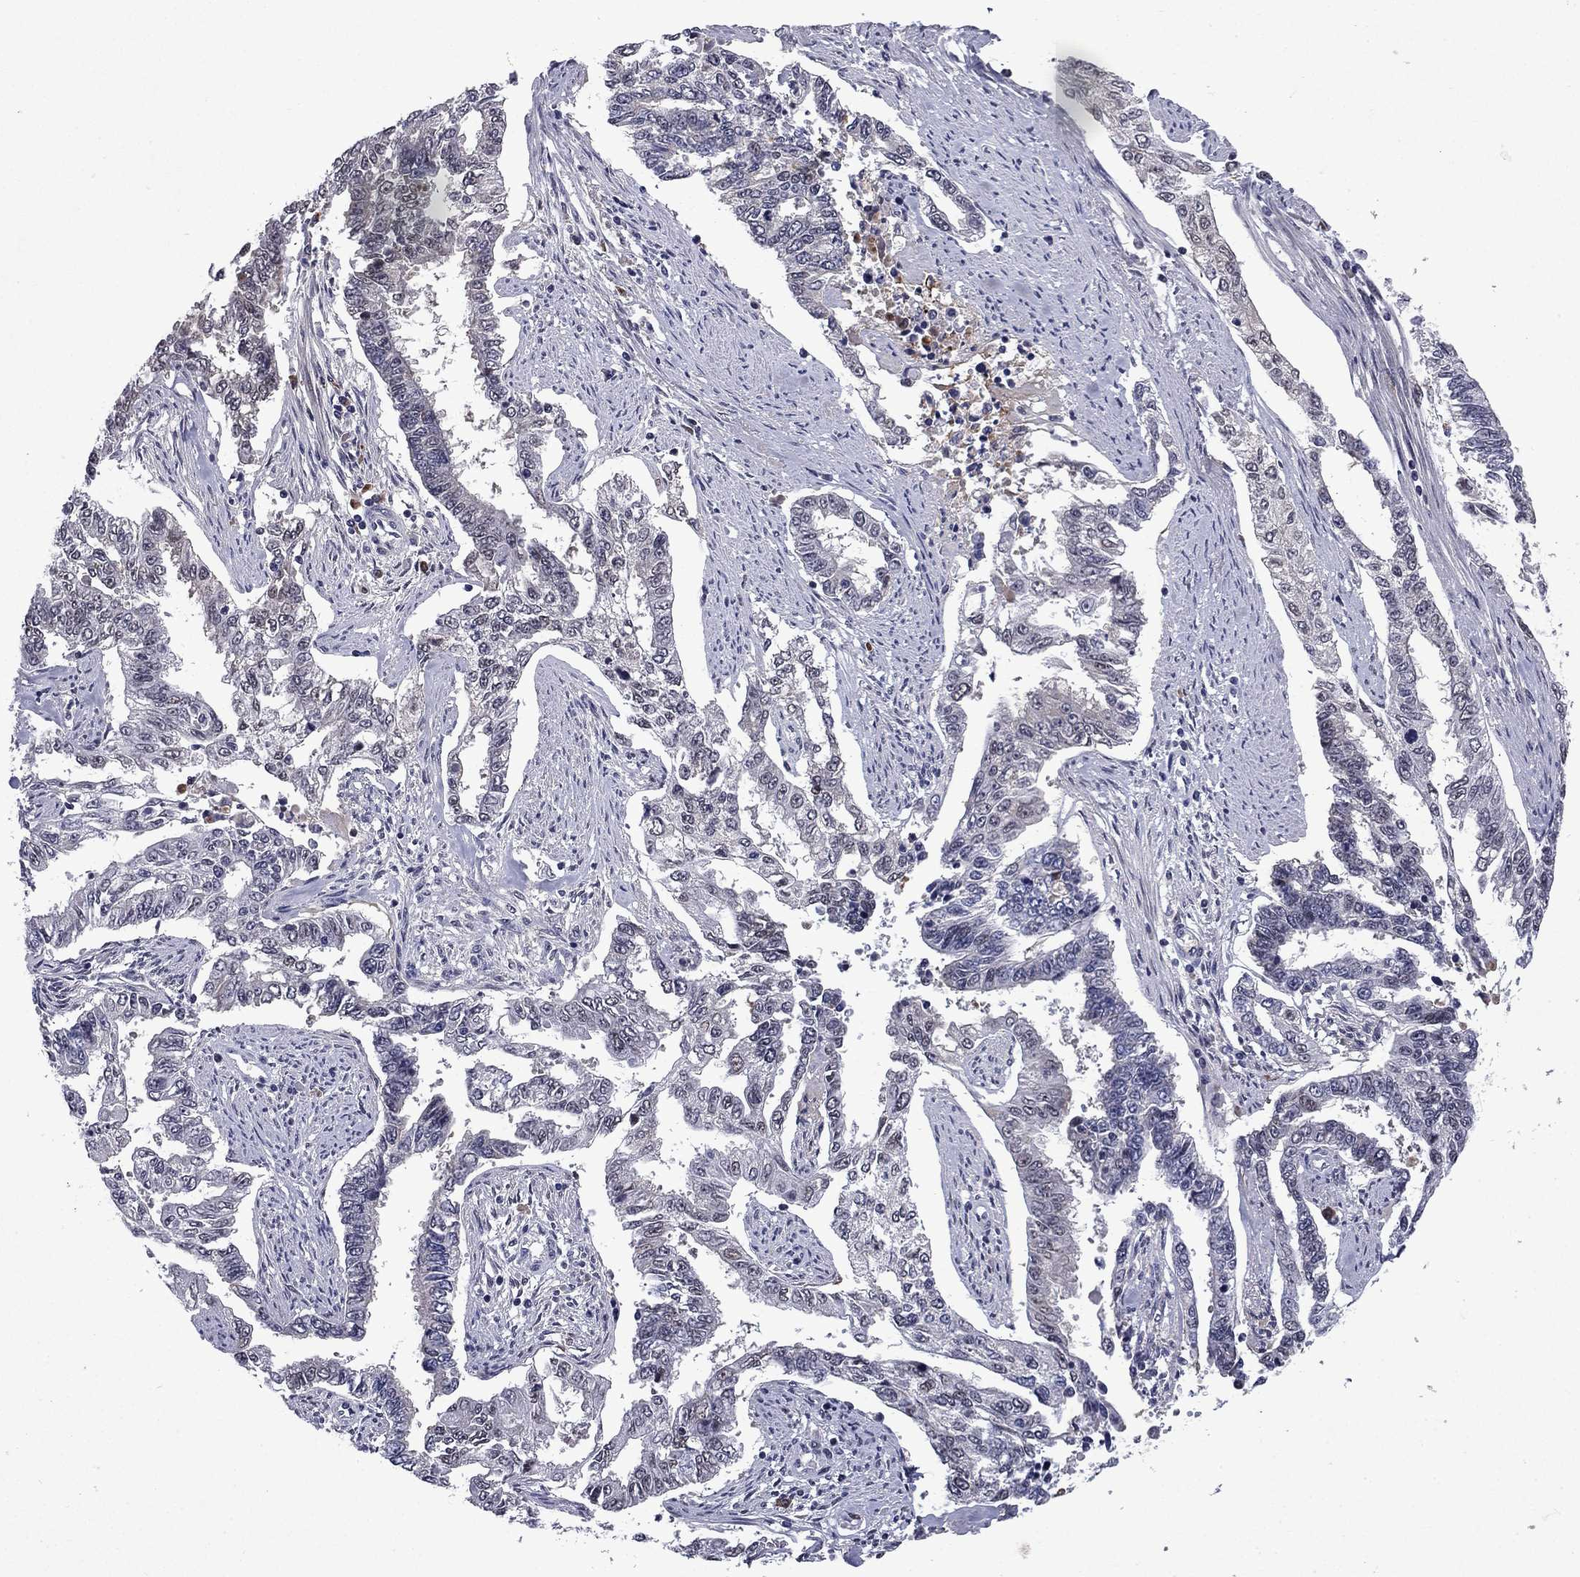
{"staining": {"intensity": "negative", "quantity": "none", "location": "none"}, "tissue": "endometrial cancer", "cell_type": "Tumor cells", "image_type": "cancer", "snomed": [{"axis": "morphology", "description": "Adenocarcinoma, NOS"}, {"axis": "topography", "description": "Uterus"}], "caption": "The immunohistochemistry (IHC) image has no significant positivity in tumor cells of endometrial cancer tissue.", "gene": "ECM1", "patient": {"sex": "female", "age": 59}}